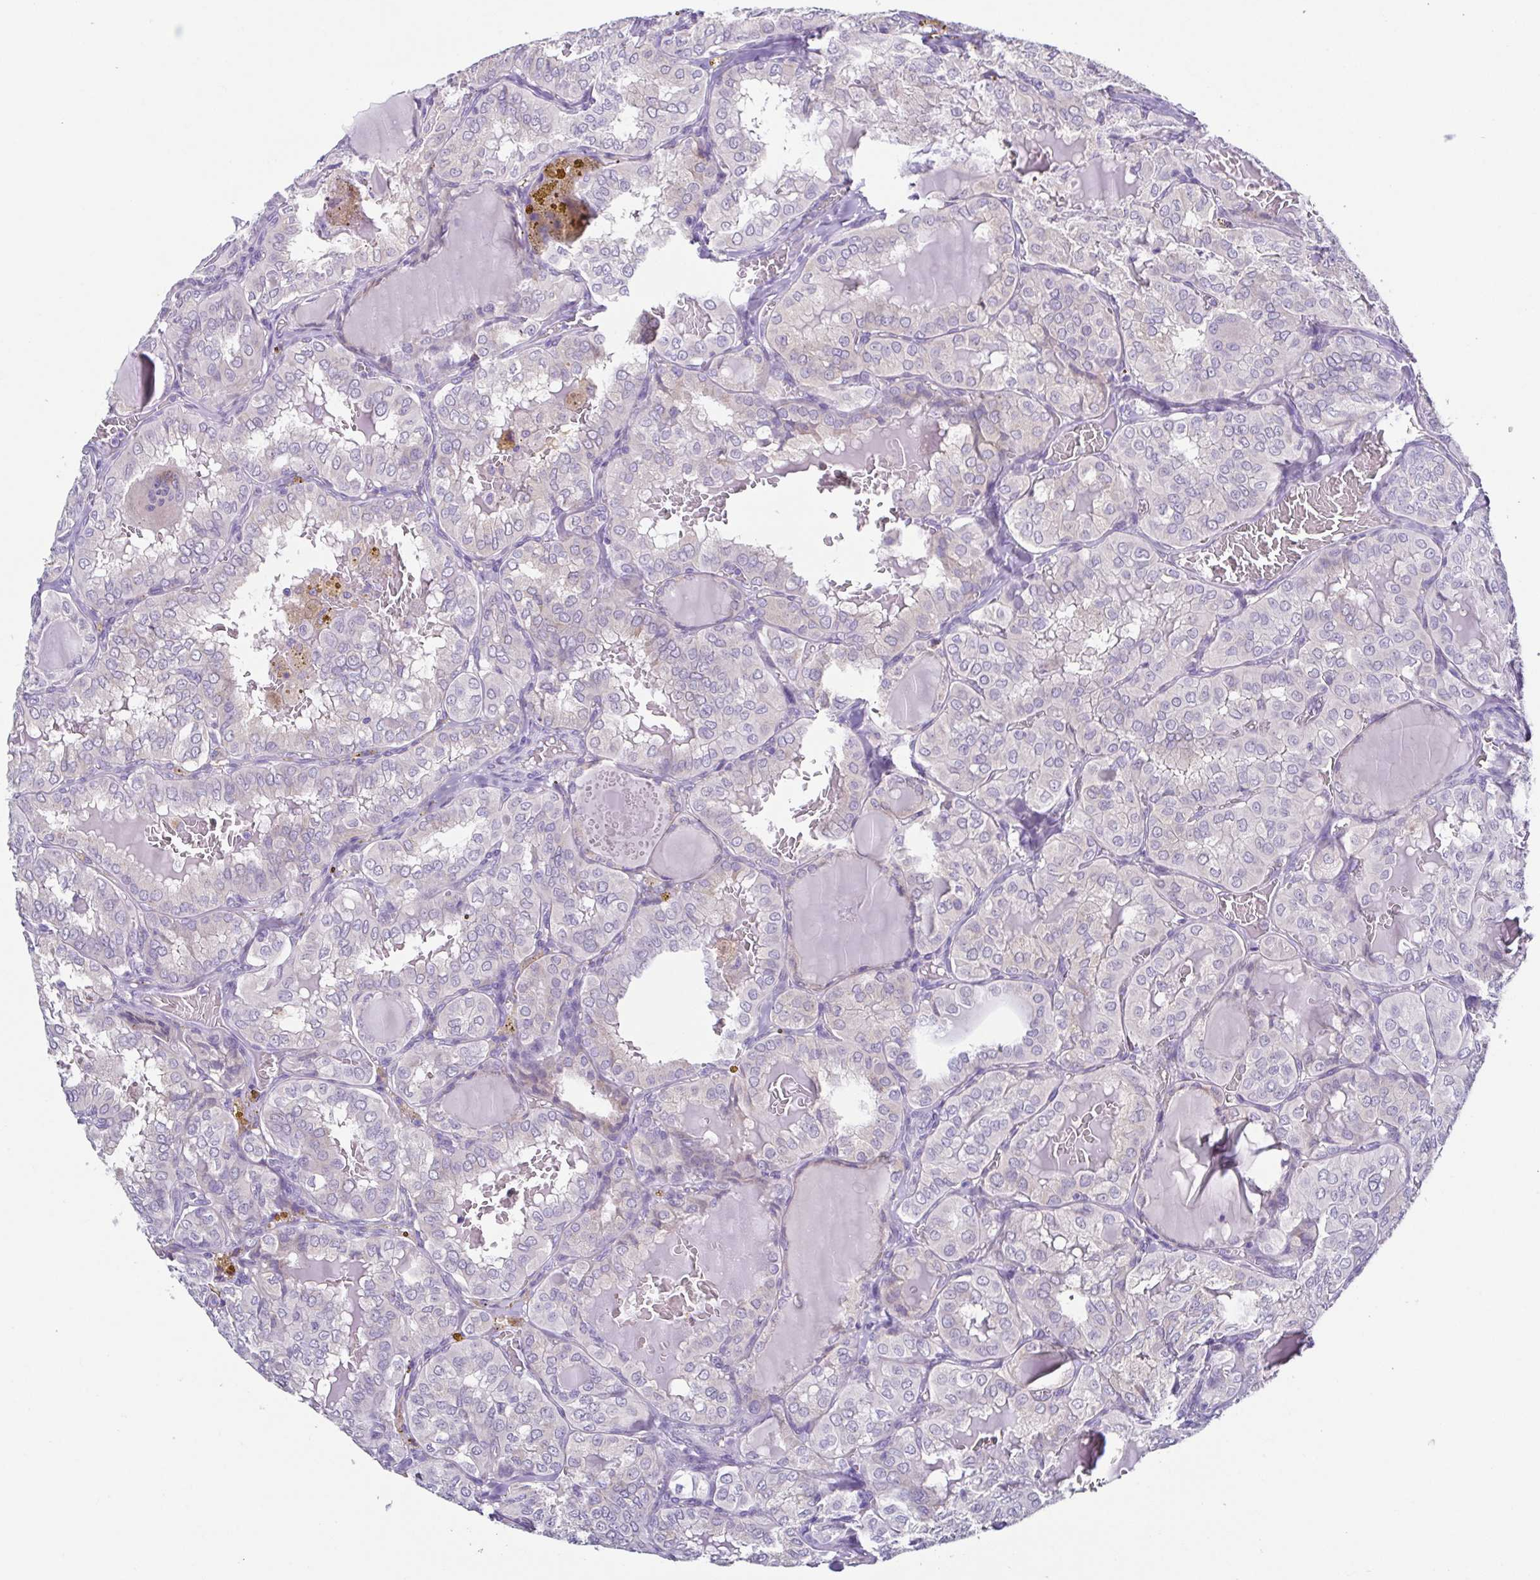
{"staining": {"intensity": "negative", "quantity": "none", "location": "none"}, "tissue": "thyroid cancer", "cell_type": "Tumor cells", "image_type": "cancer", "snomed": [{"axis": "morphology", "description": "Papillary adenocarcinoma, NOS"}, {"axis": "topography", "description": "Thyroid gland"}], "caption": "A photomicrograph of thyroid cancer stained for a protein shows no brown staining in tumor cells. The staining was performed using DAB (3,3'-diaminobenzidine) to visualize the protein expression in brown, while the nuclei were stained in blue with hematoxylin (Magnification: 20x).", "gene": "RDH11", "patient": {"sex": "male", "age": 20}}